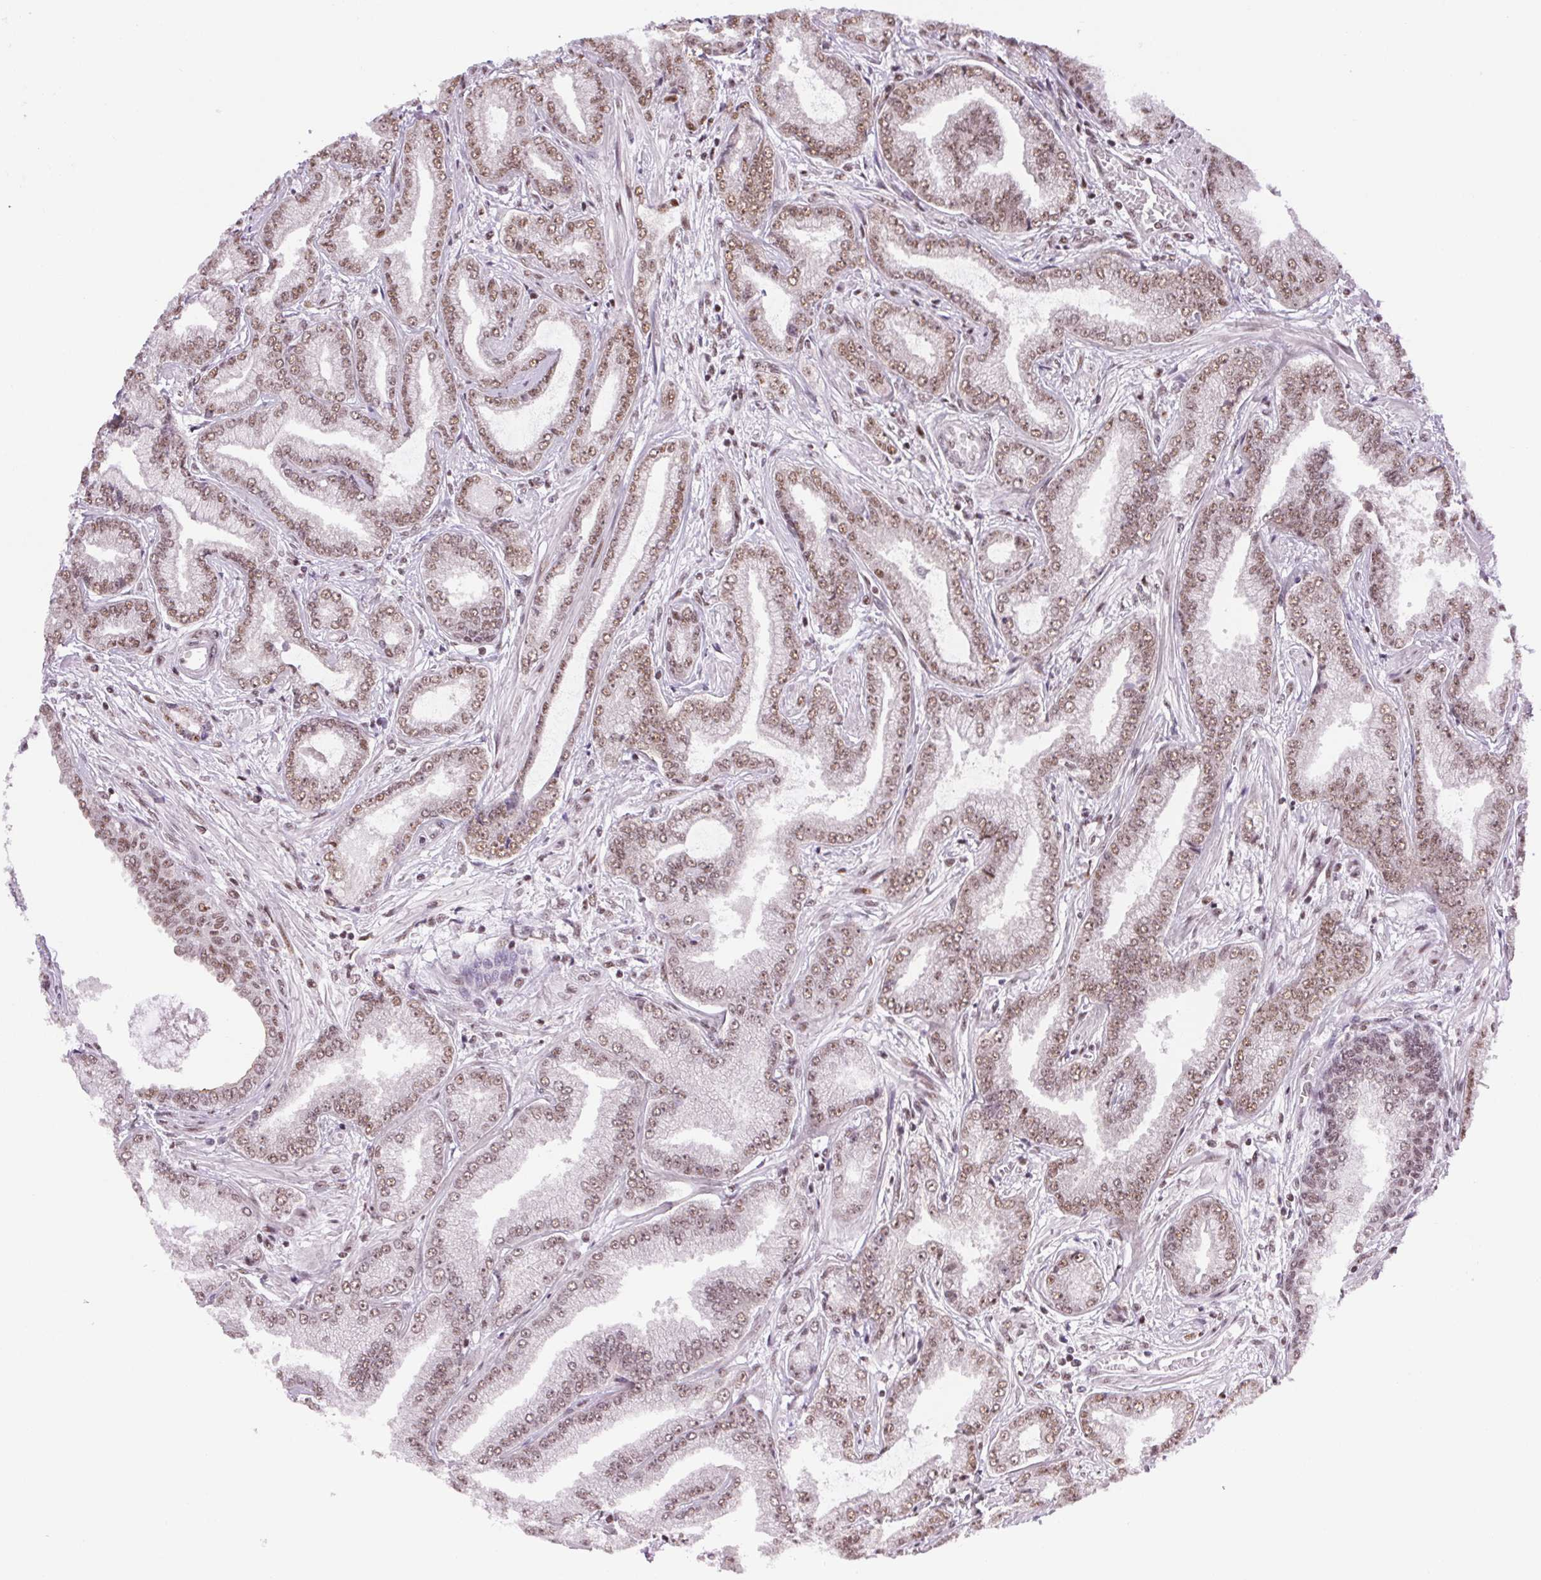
{"staining": {"intensity": "weak", "quantity": ">75%", "location": "nuclear"}, "tissue": "prostate cancer", "cell_type": "Tumor cells", "image_type": "cancer", "snomed": [{"axis": "morphology", "description": "Adenocarcinoma, Low grade"}, {"axis": "topography", "description": "Prostate"}], "caption": "Prostate cancer (adenocarcinoma (low-grade)) was stained to show a protein in brown. There is low levels of weak nuclear positivity in about >75% of tumor cells. The protein of interest is shown in brown color, while the nuclei are stained blue.", "gene": "IK", "patient": {"sex": "male", "age": 55}}